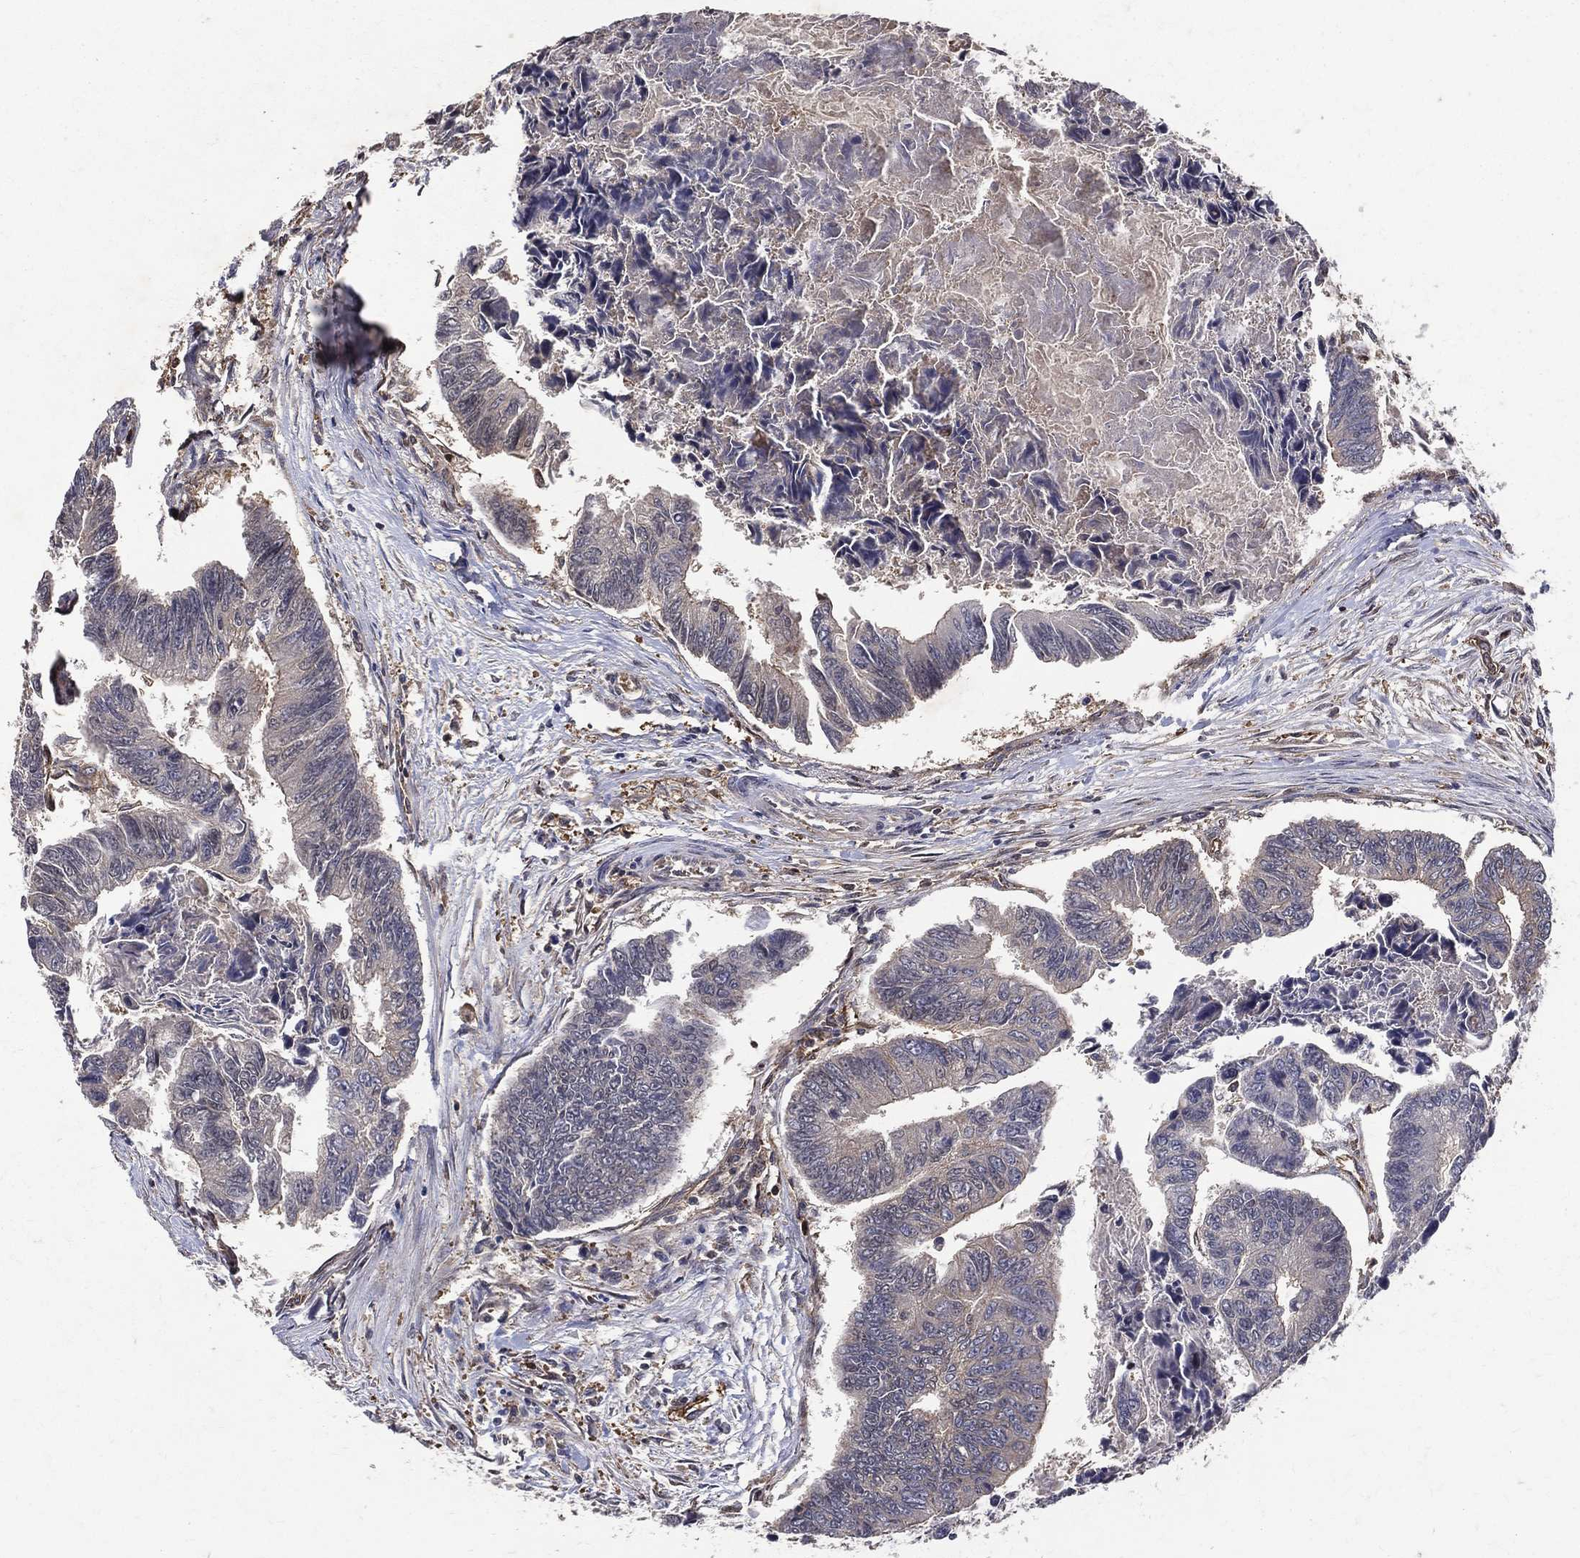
{"staining": {"intensity": "negative", "quantity": "none", "location": "none"}, "tissue": "colorectal cancer", "cell_type": "Tumor cells", "image_type": "cancer", "snomed": [{"axis": "morphology", "description": "Adenocarcinoma, NOS"}, {"axis": "topography", "description": "Colon"}], "caption": "This is an IHC micrograph of colorectal adenocarcinoma. There is no expression in tumor cells.", "gene": "DPYSL2", "patient": {"sex": "female", "age": 65}}